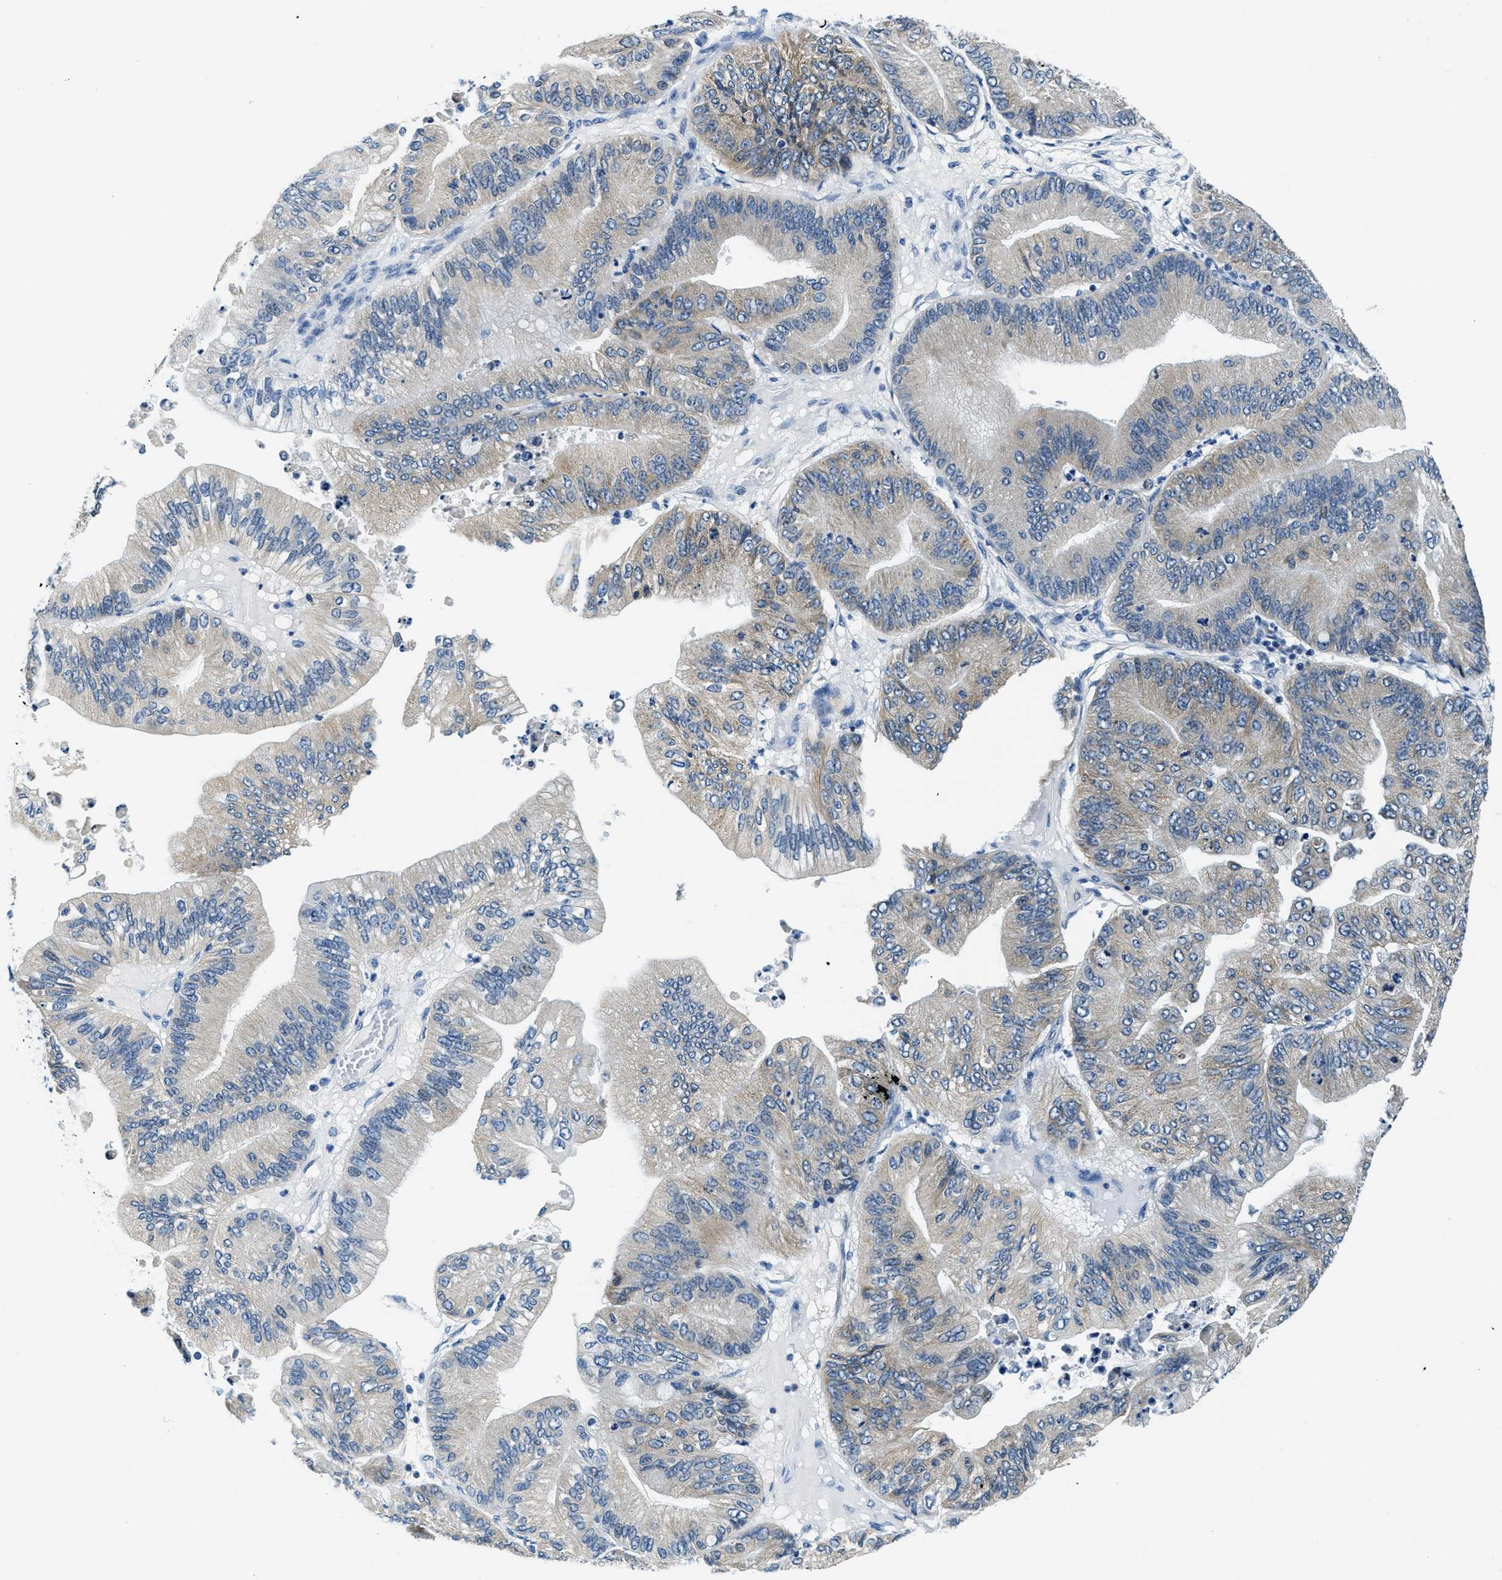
{"staining": {"intensity": "weak", "quantity": "25%-75%", "location": "cytoplasmic/membranous"}, "tissue": "ovarian cancer", "cell_type": "Tumor cells", "image_type": "cancer", "snomed": [{"axis": "morphology", "description": "Cystadenocarcinoma, mucinous, NOS"}, {"axis": "topography", "description": "Ovary"}], "caption": "This is an image of immunohistochemistry staining of ovarian cancer, which shows weak expression in the cytoplasmic/membranous of tumor cells.", "gene": "UBAC2", "patient": {"sex": "female", "age": 61}}